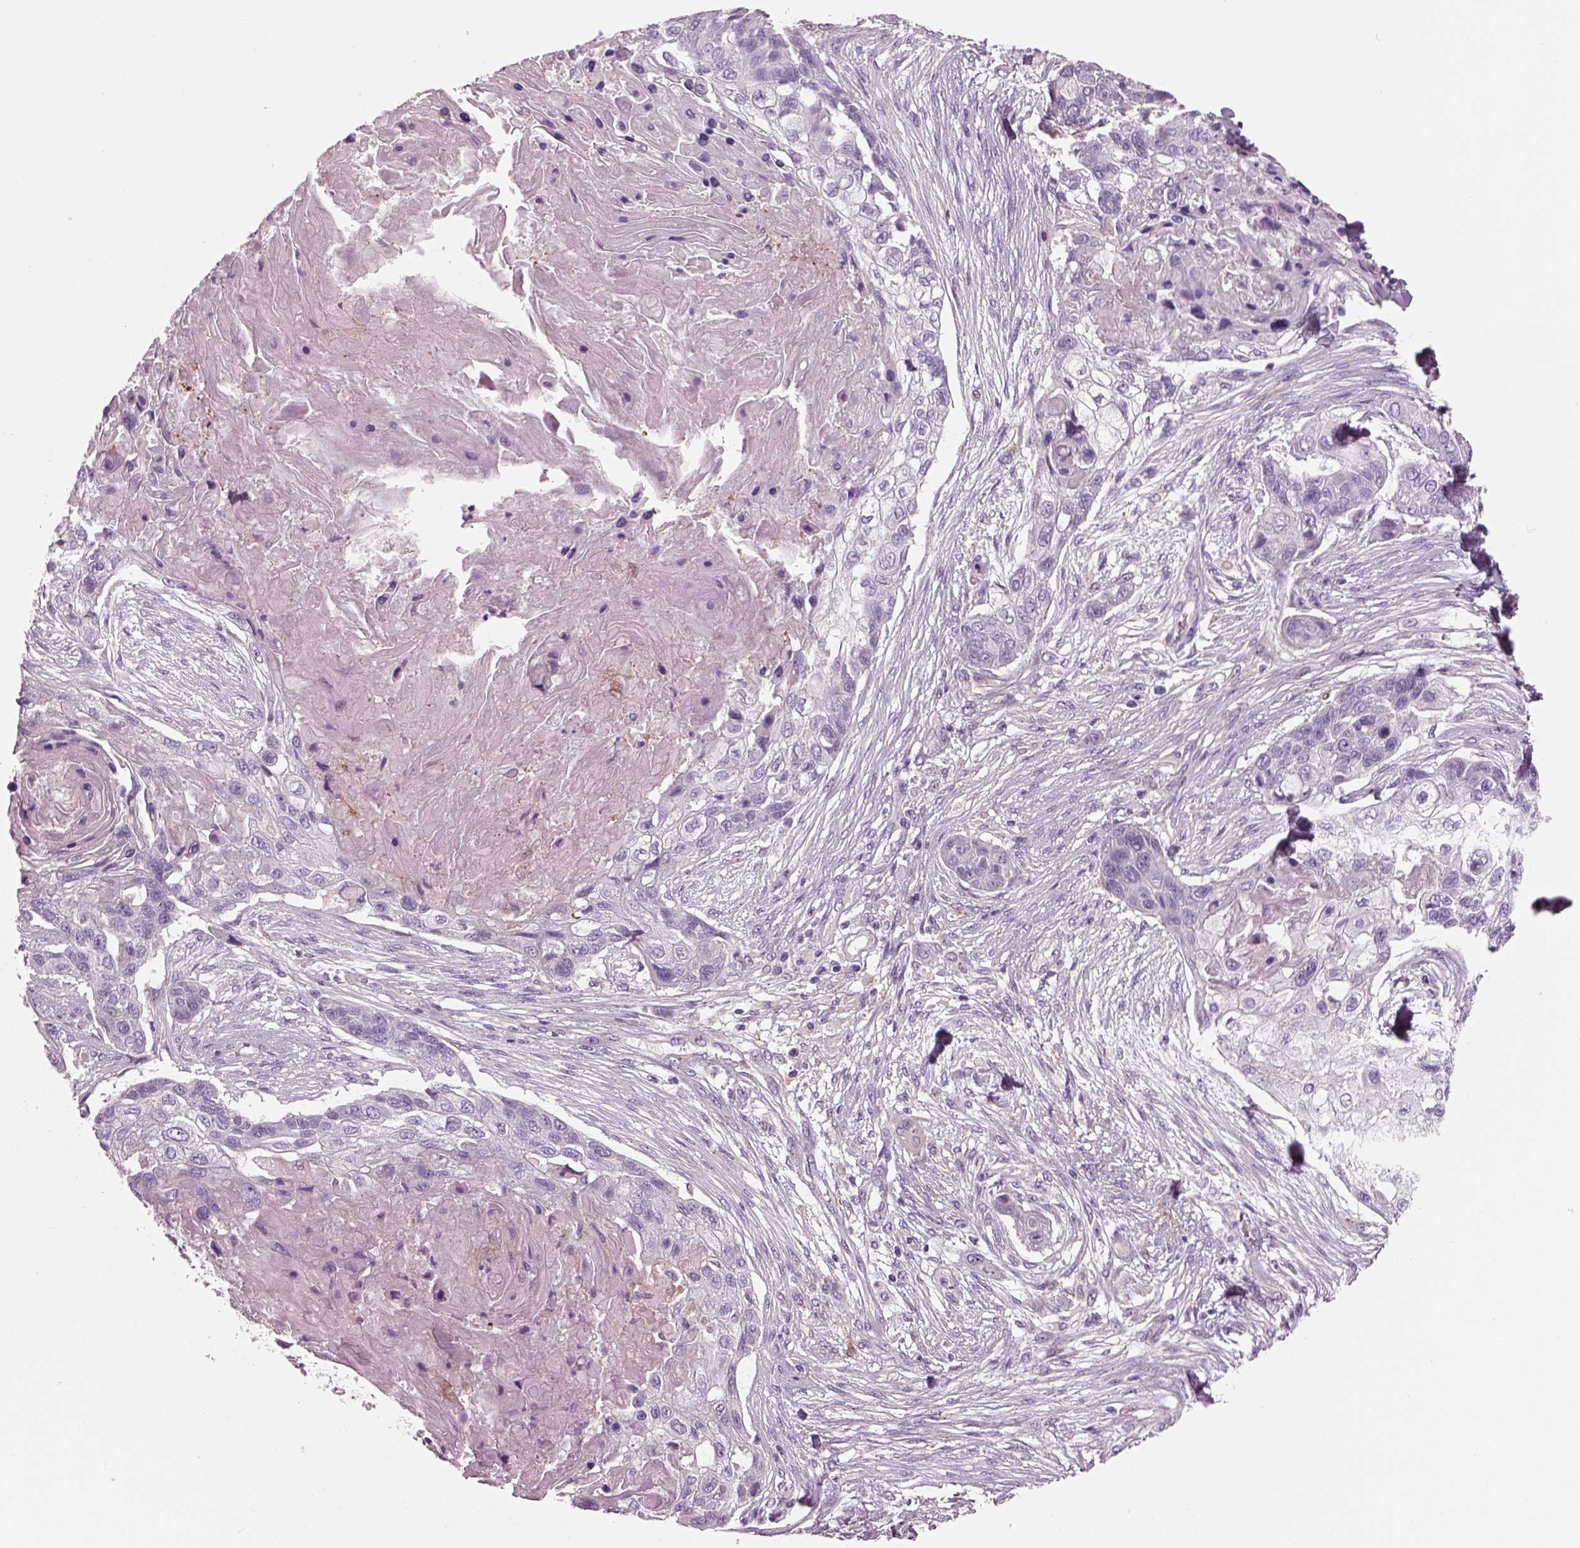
{"staining": {"intensity": "negative", "quantity": "none", "location": "none"}, "tissue": "lung cancer", "cell_type": "Tumor cells", "image_type": "cancer", "snomed": [{"axis": "morphology", "description": "Squamous cell carcinoma, NOS"}, {"axis": "topography", "description": "Lung"}], "caption": "This is an immunohistochemistry (IHC) micrograph of human squamous cell carcinoma (lung). There is no expression in tumor cells.", "gene": "ADGRG5", "patient": {"sex": "male", "age": 69}}